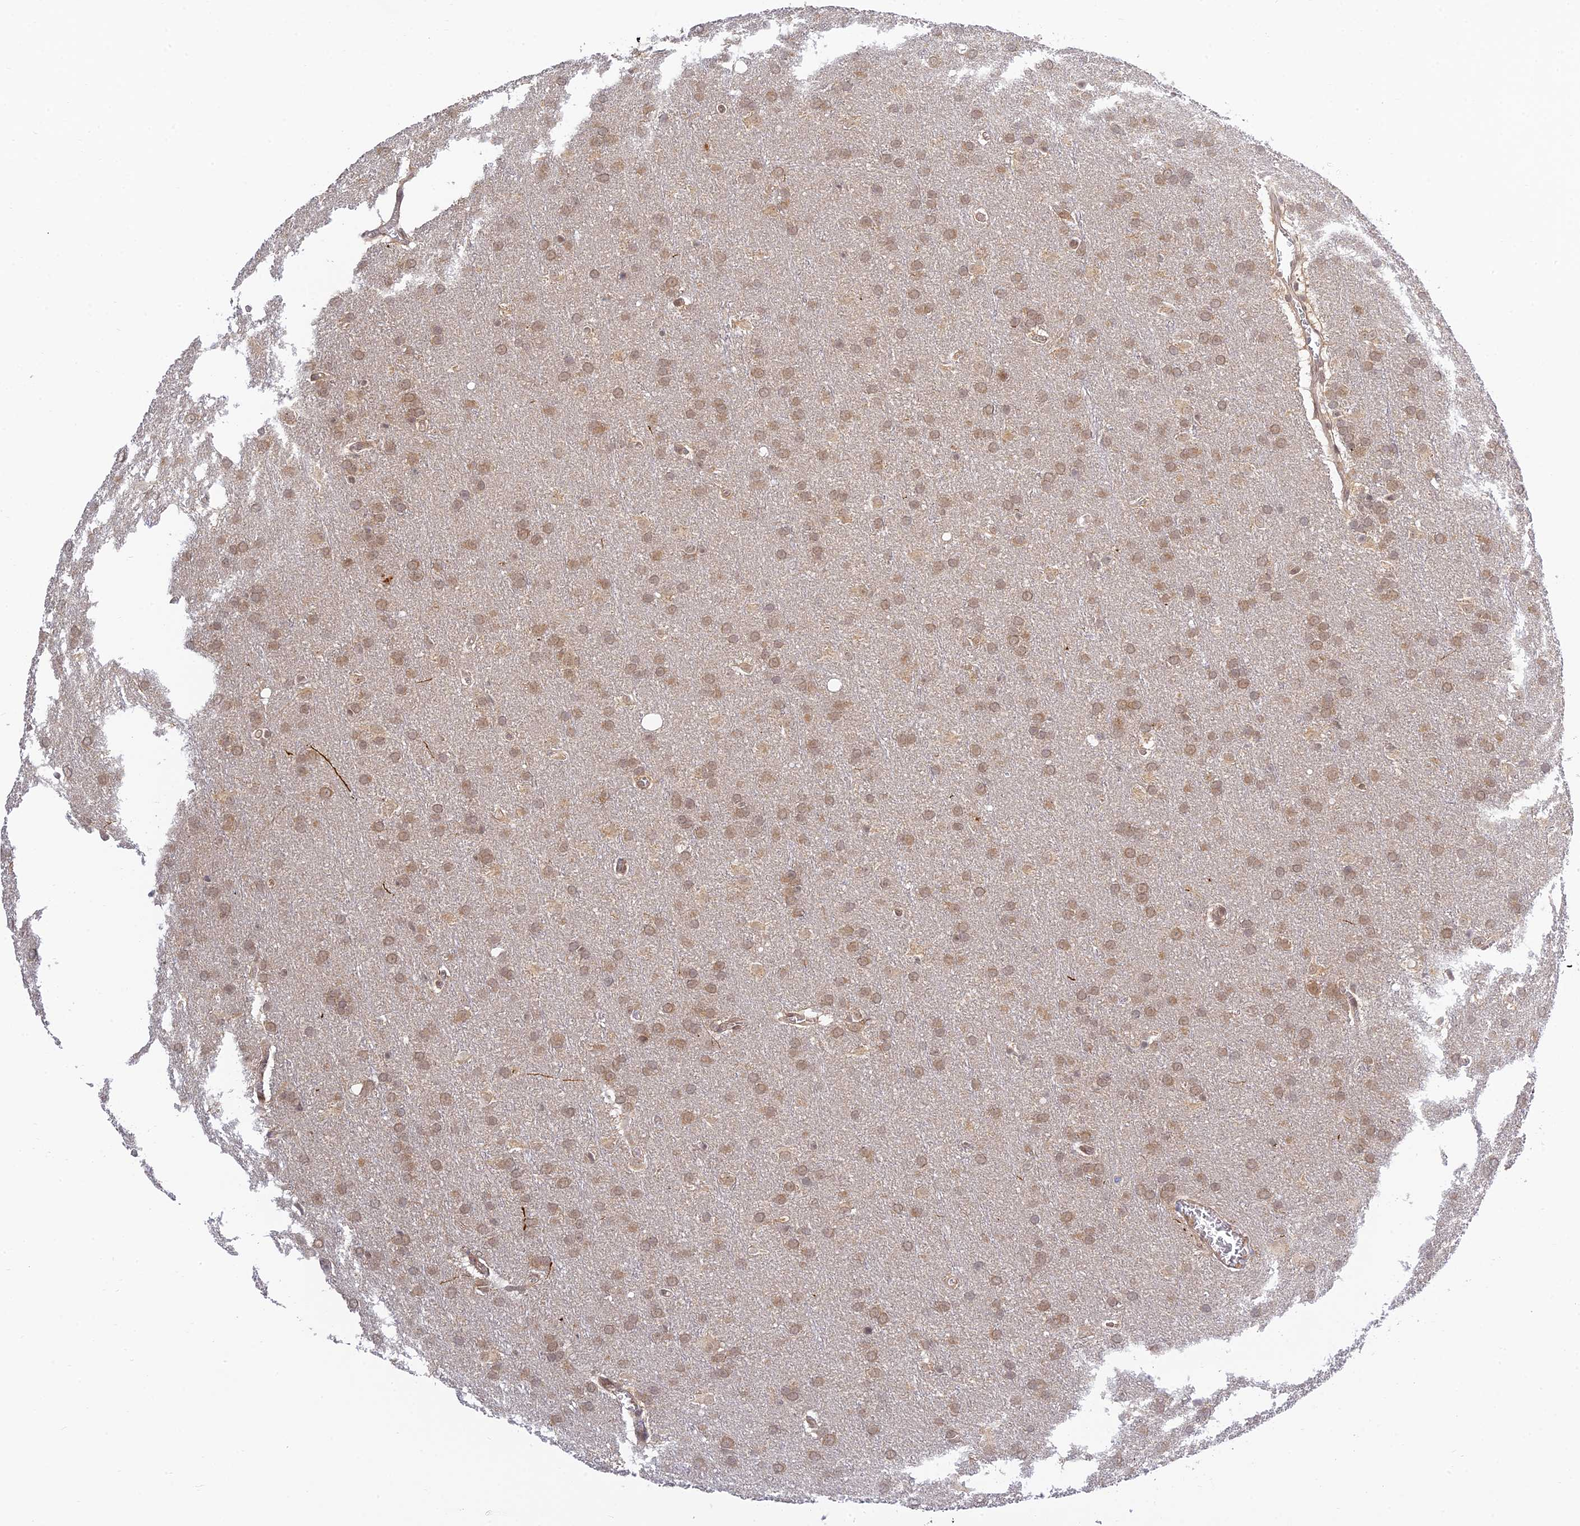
{"staining": {"intensity": "weak", "quantity": ">75%", "location": "cytoplasmic/membranous,nuclear"}, "tissue": "glioma", "cell_type": "Tumor cells", "image_type": "cancer", "snomed": [{"axis": "morphology", "description": "Glioma, malignant, Low grade"}, {"axis": "topography", "description": "Brain"}], "caption": "Immunohistochemical staining of human glioma reveals low levels of weak cytoplasmic/membranous and nuclear expression in approximately >75% of tumor cells. (Brightfield microscopy of DAB IHC at high magnification).", "gene": "SKIC8", "patient": {"sex": "female", "age": 32}}